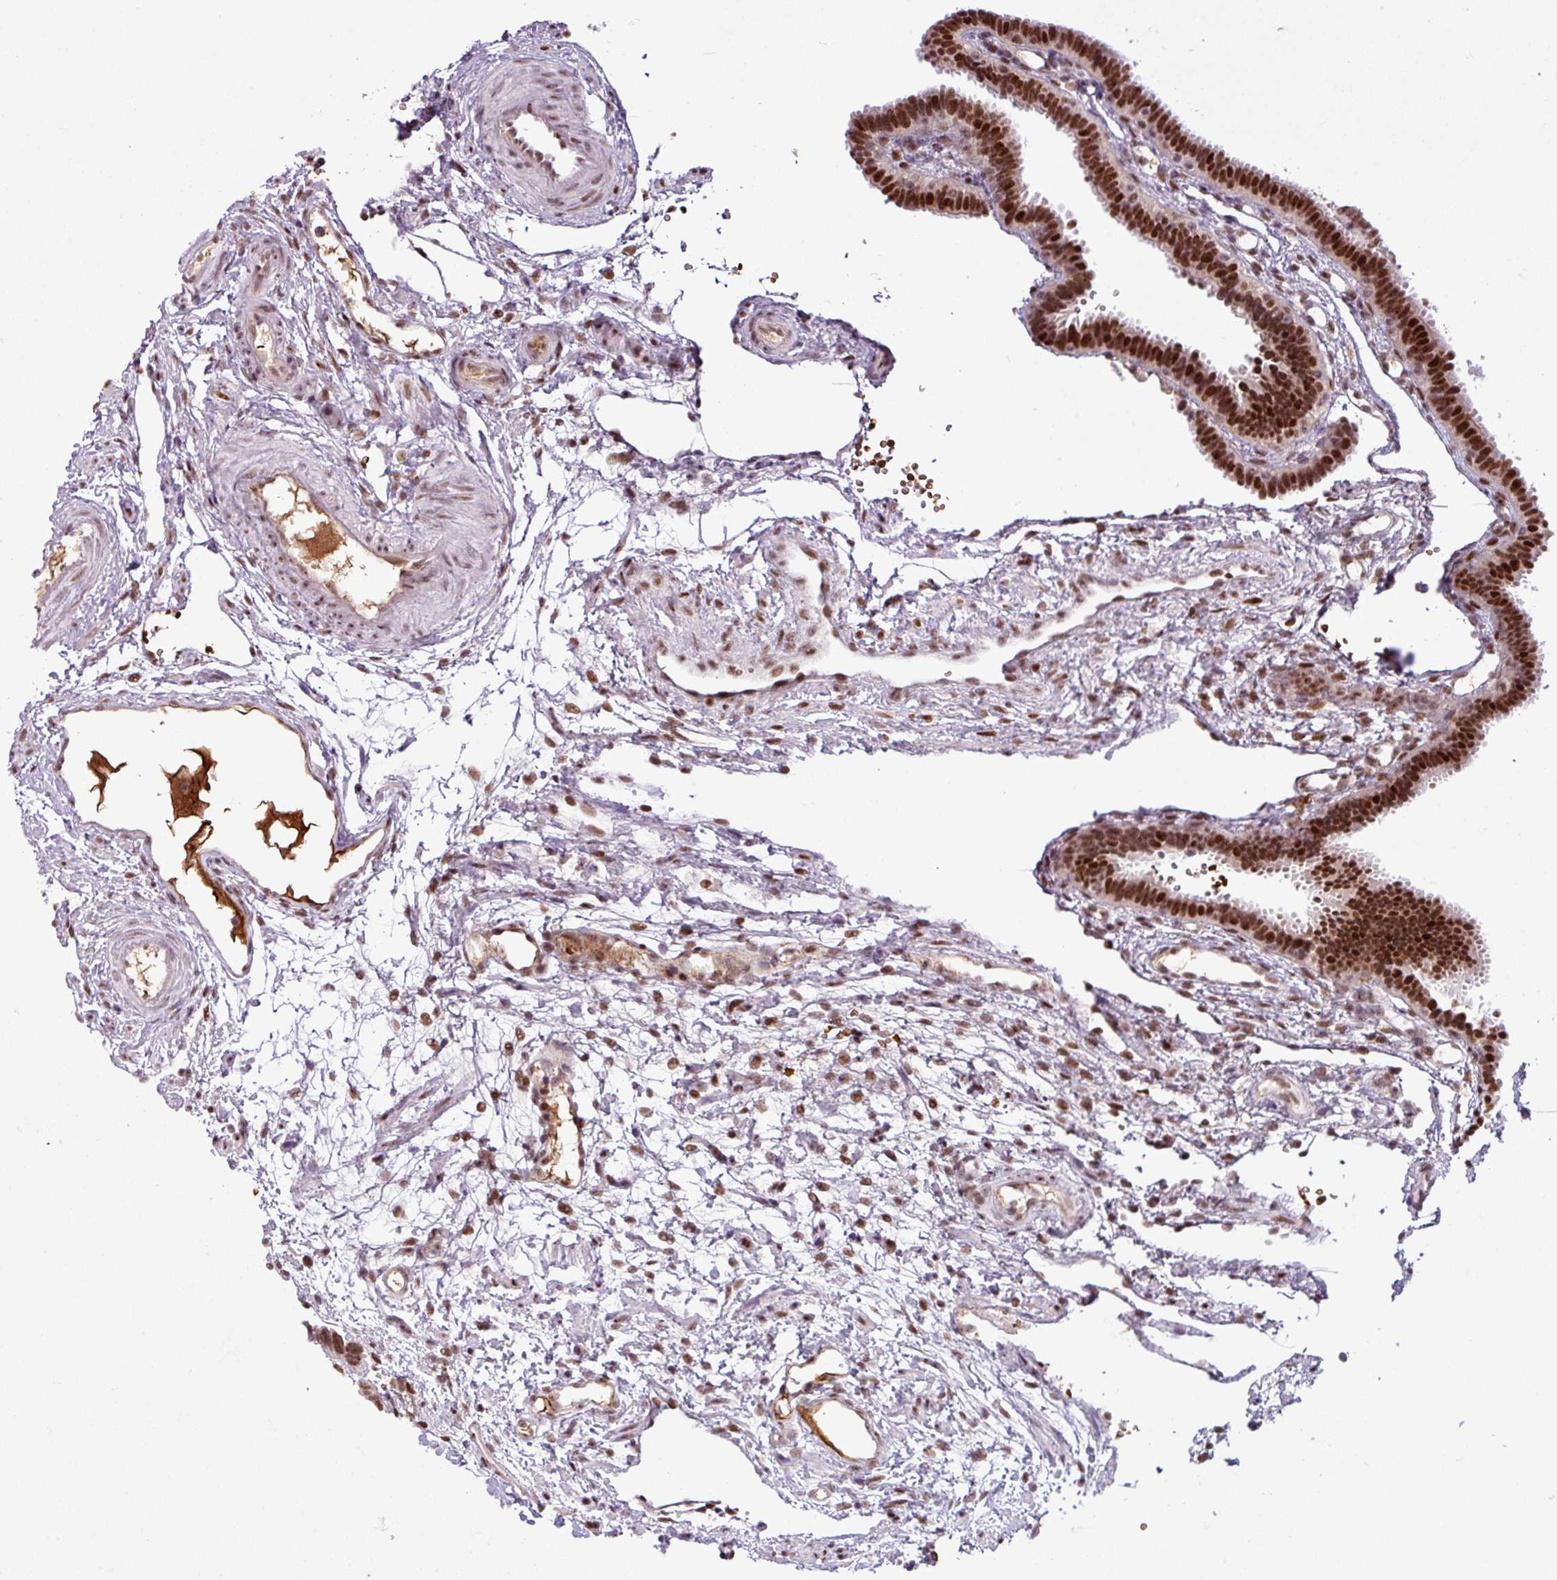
{"staining": {"intensity": "strong", "quantity": ">75%", "location": "nuclear"}, "tissue": "fallopian tube", "cell_type": "Glandular cells", "image_type": "normal", "snomed": [{"axis": "morphology", "description": "Normal tissue, NOS"}, {"axis": "topography", "description": "Fallopian tube"}], "caption": "IHC image of unremarkable fallopian tube stained for a protein (brown), which reveals high levels of strong nuclear positivity in about >75% of glandular cells.", "gene": "PRDM5", "patient": {"sex": "female", "age": 37}}